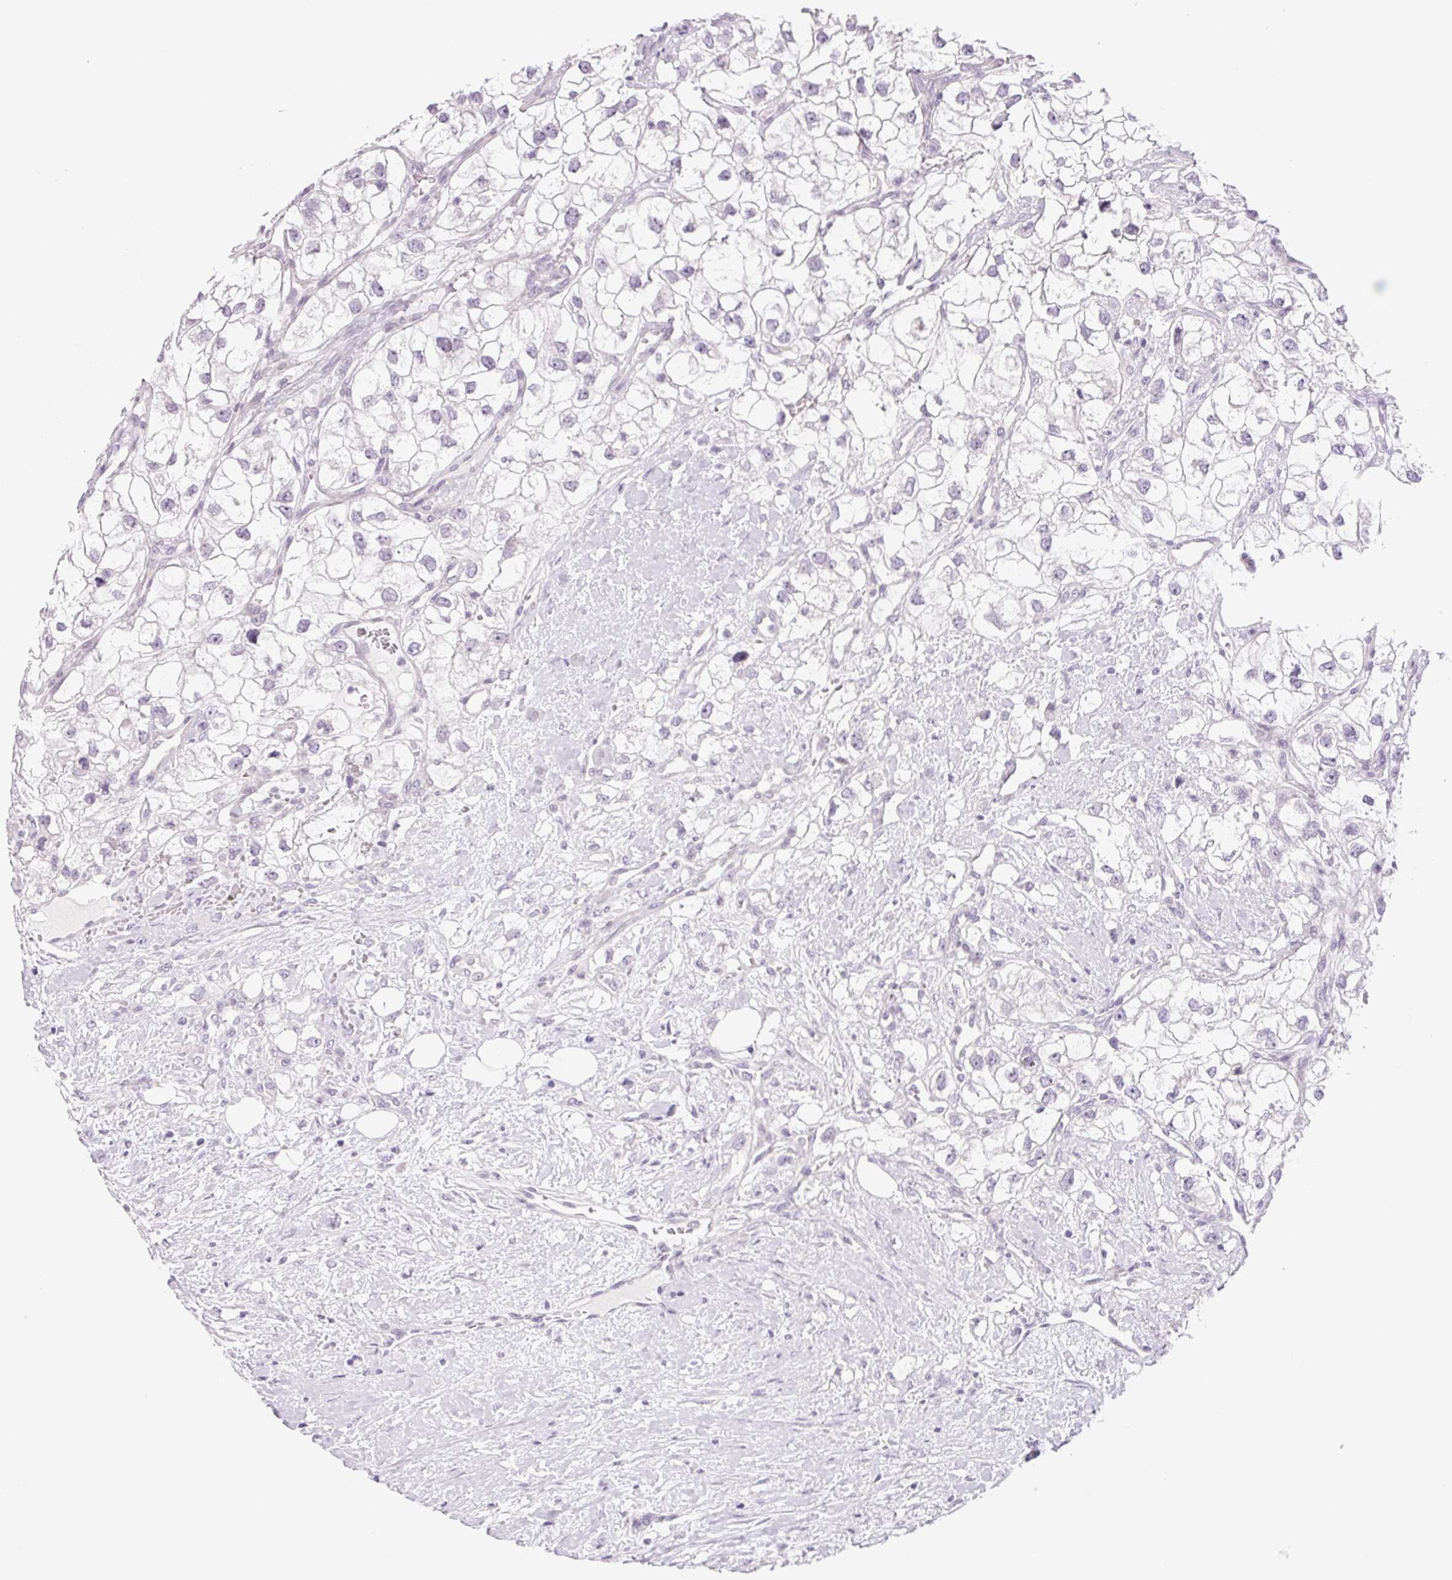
{"staining": {"intensity": "negative", "quantity": "none", "location": "none"}, "tissue": "renal cancer", "cell_type": "Tumor cells", "image_type": "cancer", "snomed": [{"axis": "morphology", "description": "Adenocarcinoma, NOS"}, {"axis": "topography", "description": "Kidney"}], "caption": "A high-resolution micrograph shows immunohistochemistry staining of renal cancer (adenocarcinoma), which exhibits no significant expression in tumor cells.", "gene": "CCDC168", "patient": {"sex": "male", "age": 59}}